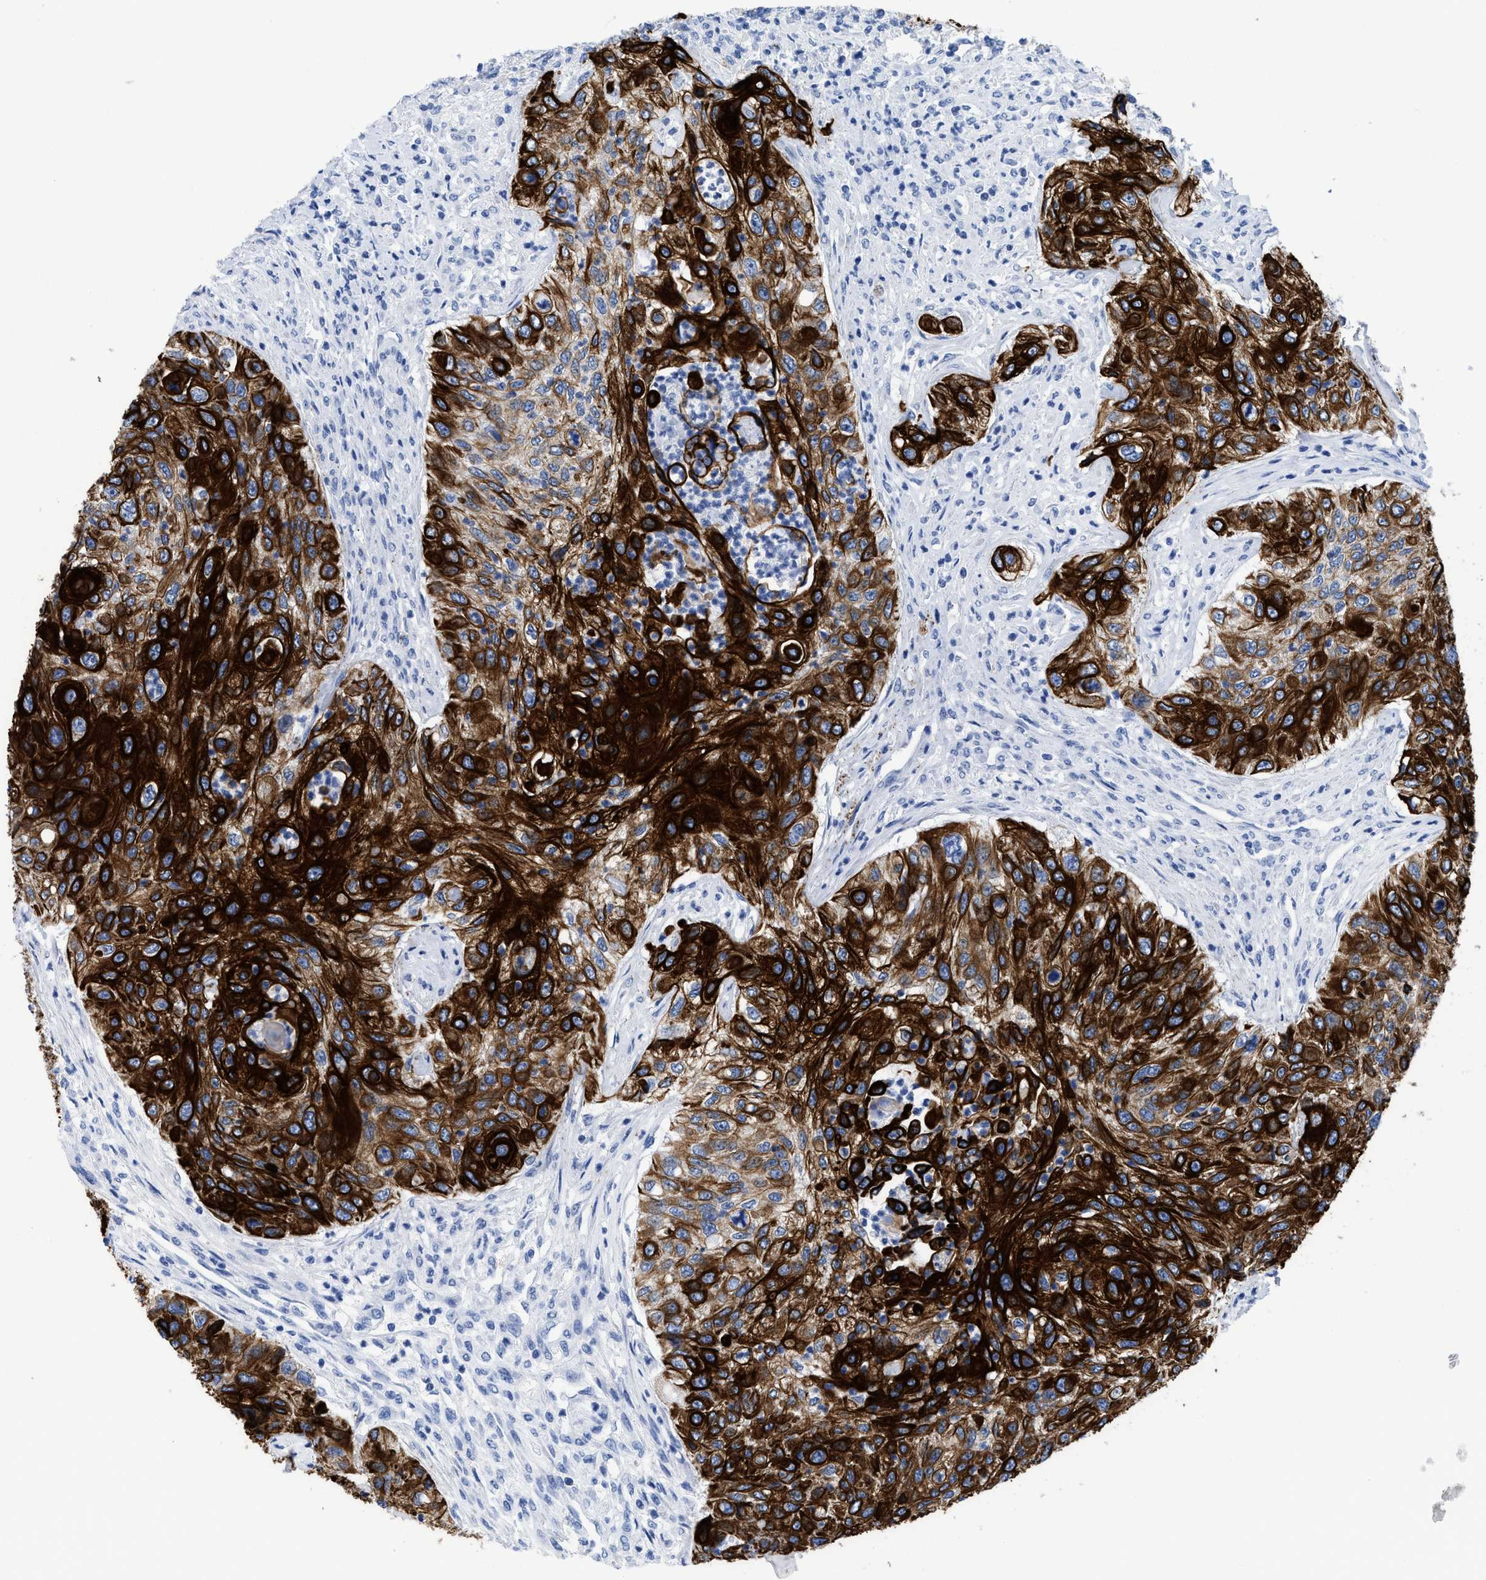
{"staining": {"intensity": "strong", "quantity": ">75%", "location": "cytoplasmic/membranous"}, "tissue": "urothelial cancer", "cell_type": "Tumor cells", "image_type": "cancer", "snomed": [{"axis": "morphology", "description": "Urothelial carcinoma, High grade"}, {"axis": "topography", "description": "Urinary bladder"}], "caption": "Human urothelial carcinoma (high-grade) stained with a brown dye reveals strong cytoplasmic/membranous positive staining in about >75% of tumor cells.", "gene": "DUSP26", "patient": {"sex": "female", "age": 60}}